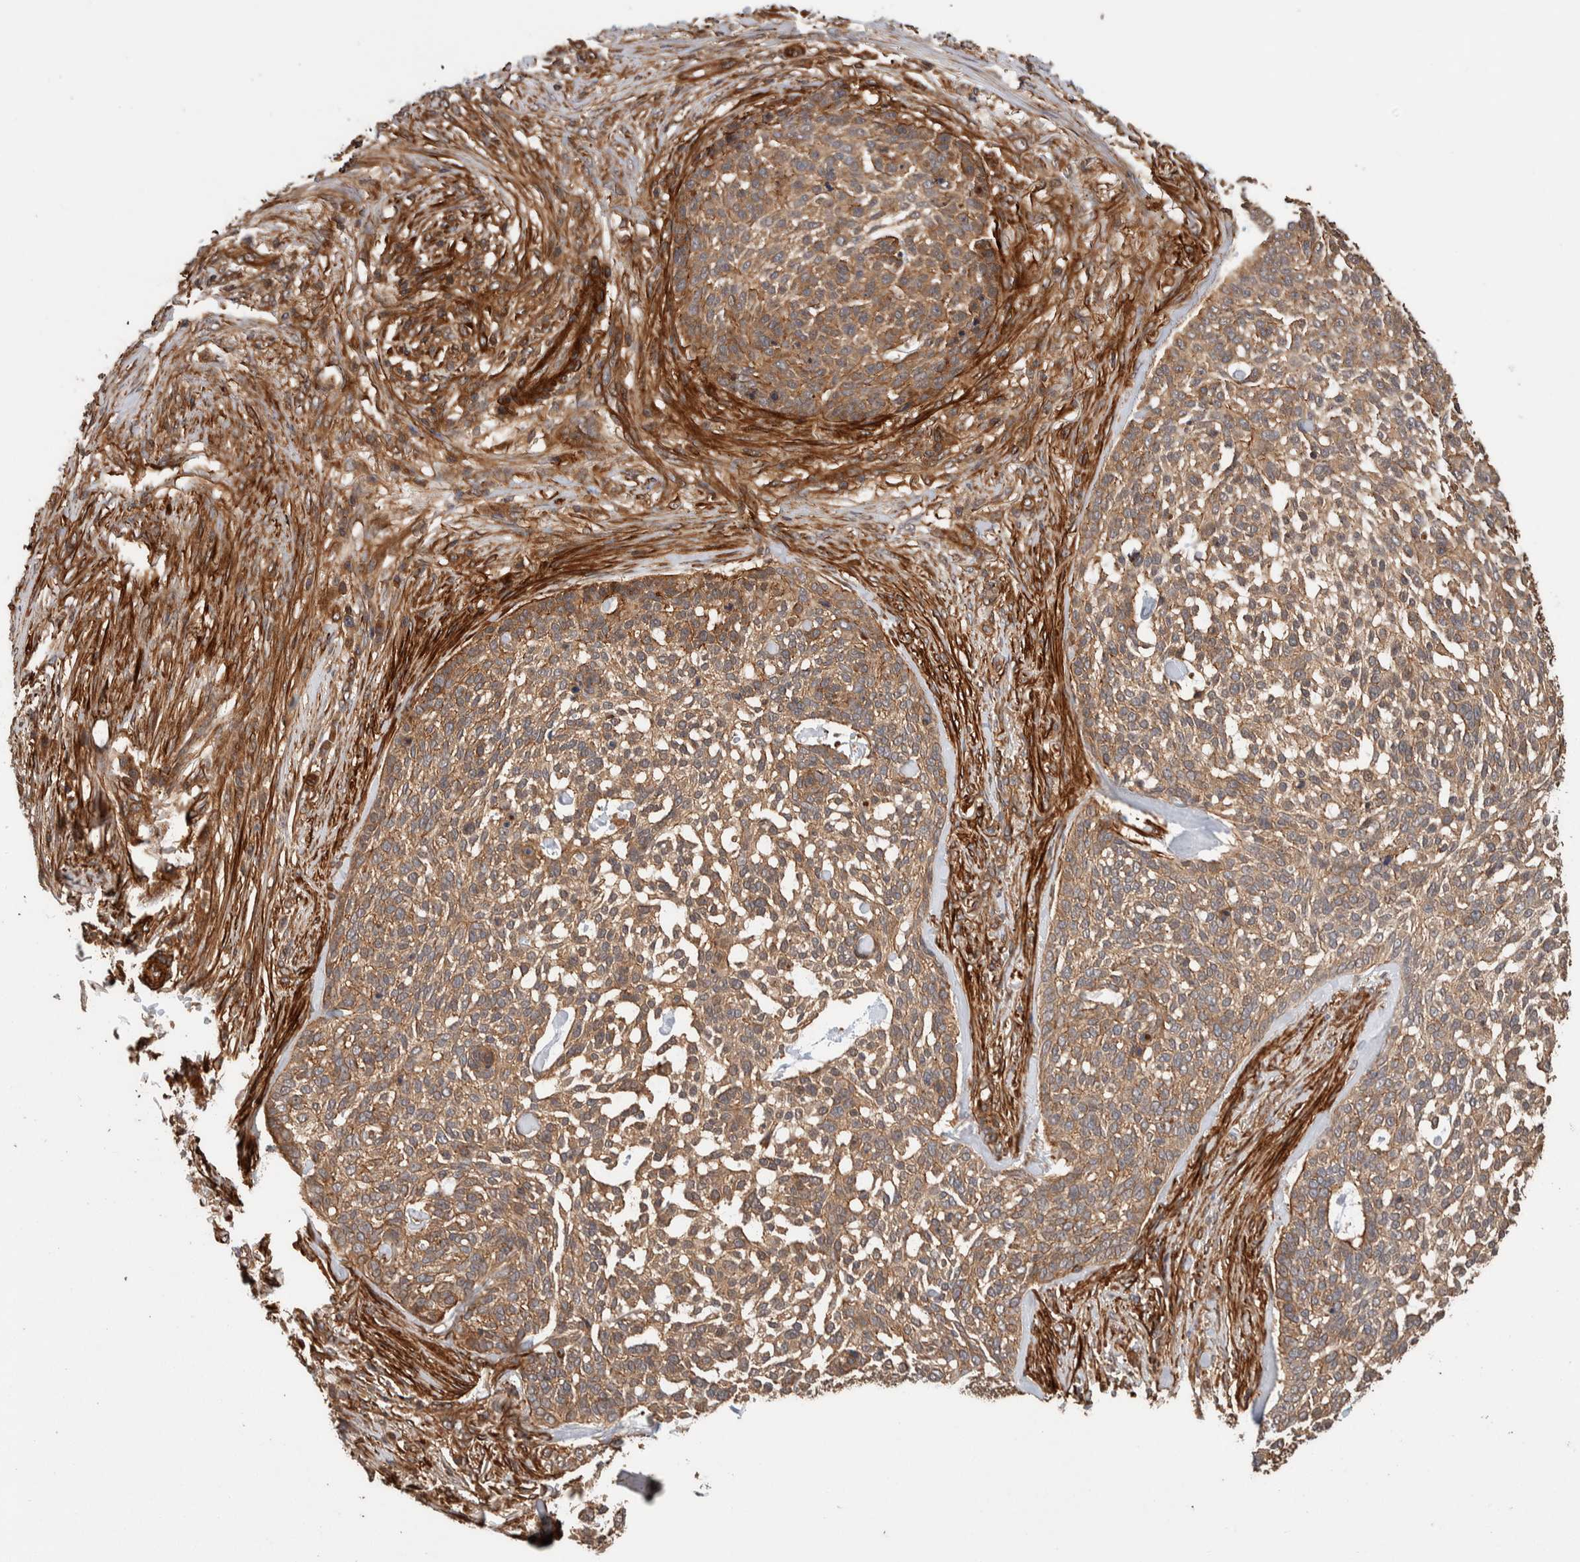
{"staining": {"intensity": "weak", "quantity": ">75%", "location": "cytoplasmic/membranous"}, "tissue": "skin cancer", "cell_type": "Tumor cells", "image_type": "cancer", "snomed": [{"axis": "morphology", "description": "Basal cell carcinoma"}, {"axis": "topography", "description": "Skin"}], "caption": "Weak cytoplasmic/membranous protein positivity is seen in about >75% of tumor cells in skin cancer. The staining was performed using DAB (3,3'-diaminobenzidine) to visualize the protein expression in brown, while the nuclei were stained in blue with hematoxylin (Magnification: 20x).", "gene": "SYNRG", "patient": {"sex": "female", "age": 64}}